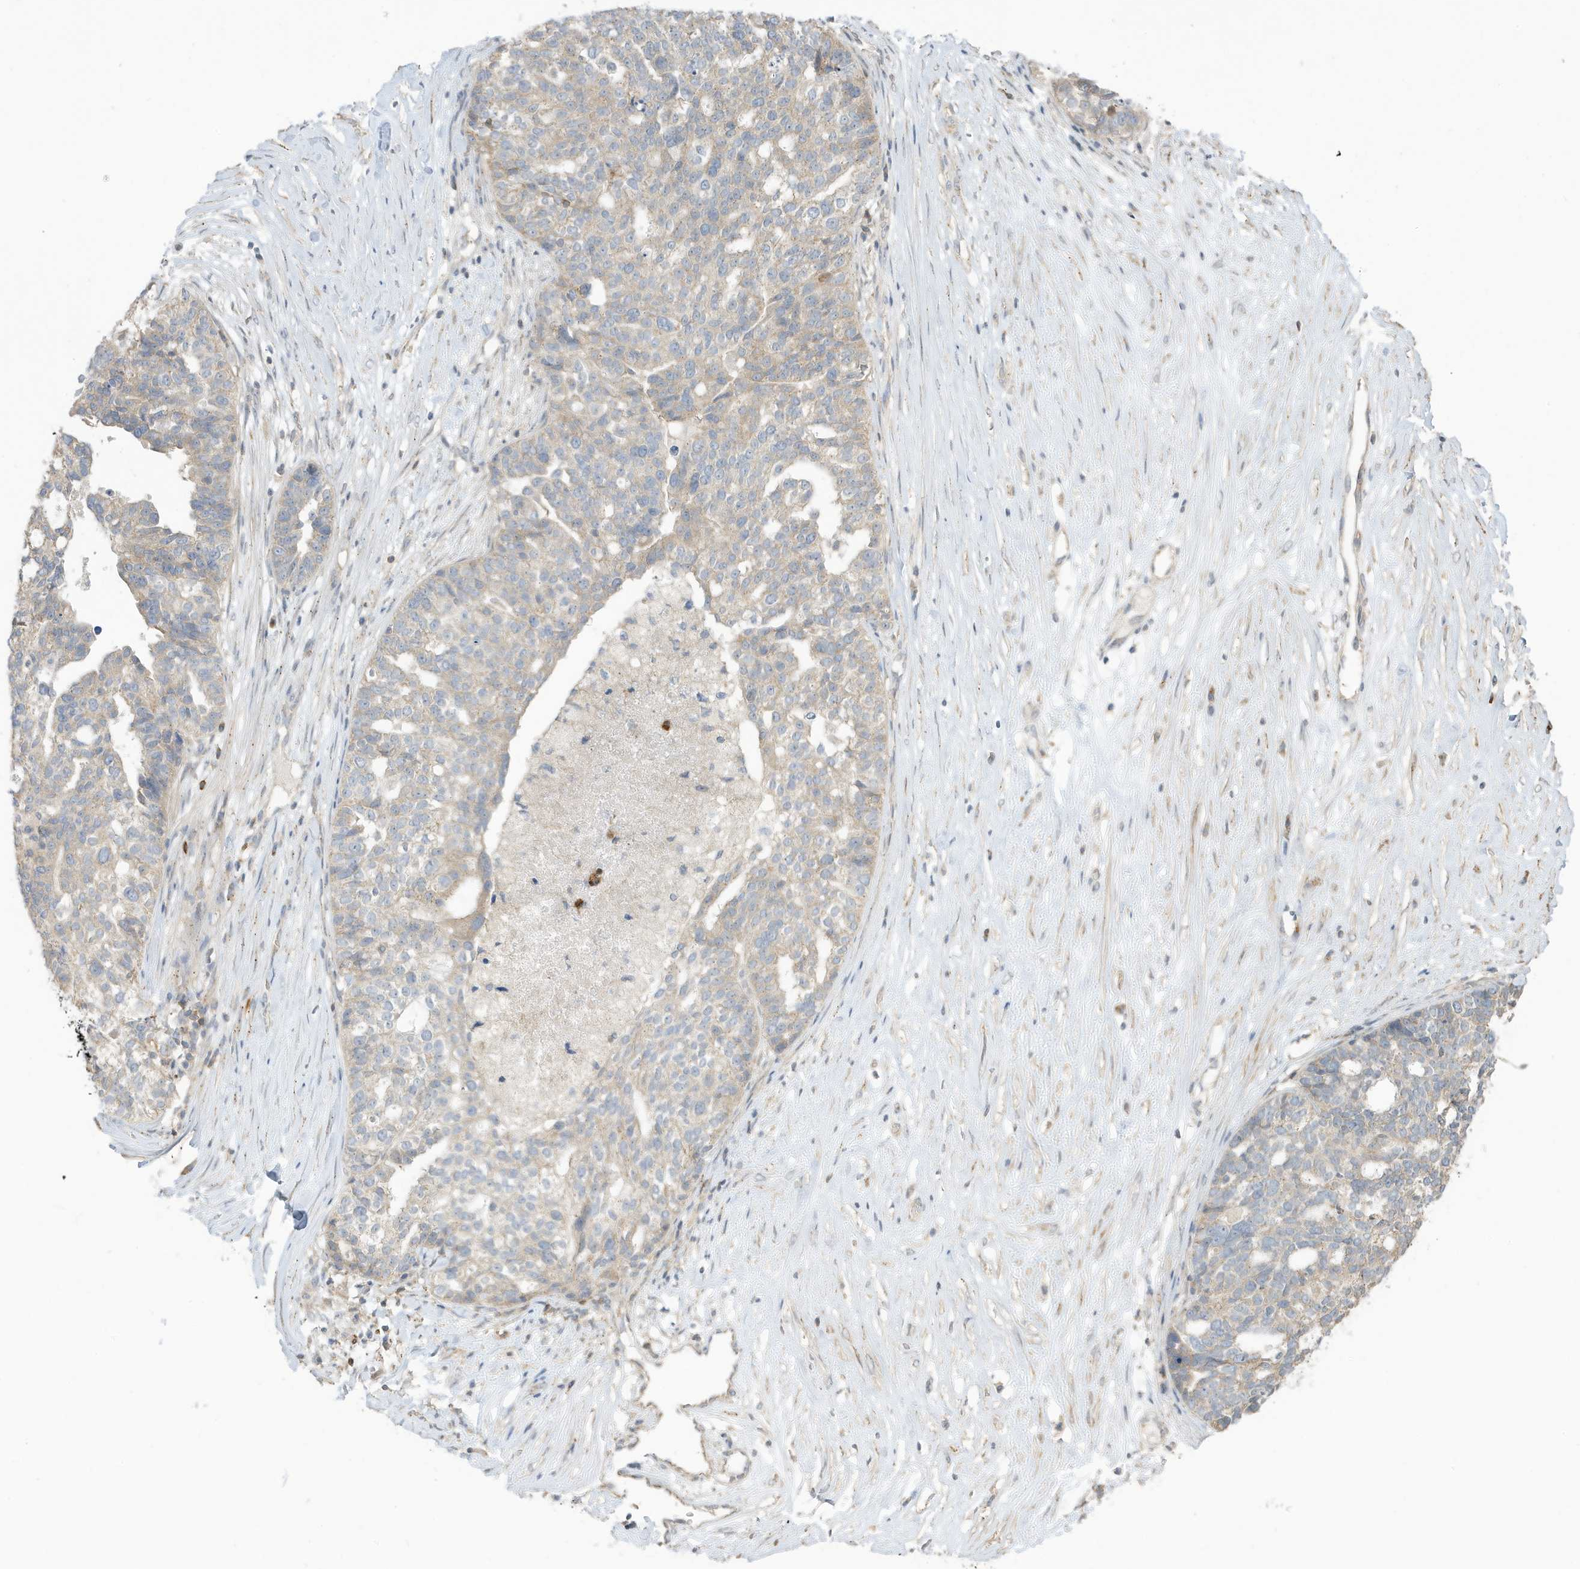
{"staining": {"intensity": "negative", "quantity": "none", "location": "none"}, "tissue": "ovarian cancer", "cell_type": "Tumor cells", "image_type": "cancer", "snomed": [{"axis": "morphology", "description": "Cystadenocarcinoma, serous, NOS"}, {"axis": "topography", "description": "Ovary"}], "caption": "IHC of ovarian cancer displays no expression in tumor cells.", "gene": "TAB3", "patient": {"sex": "female", "age": 59}}